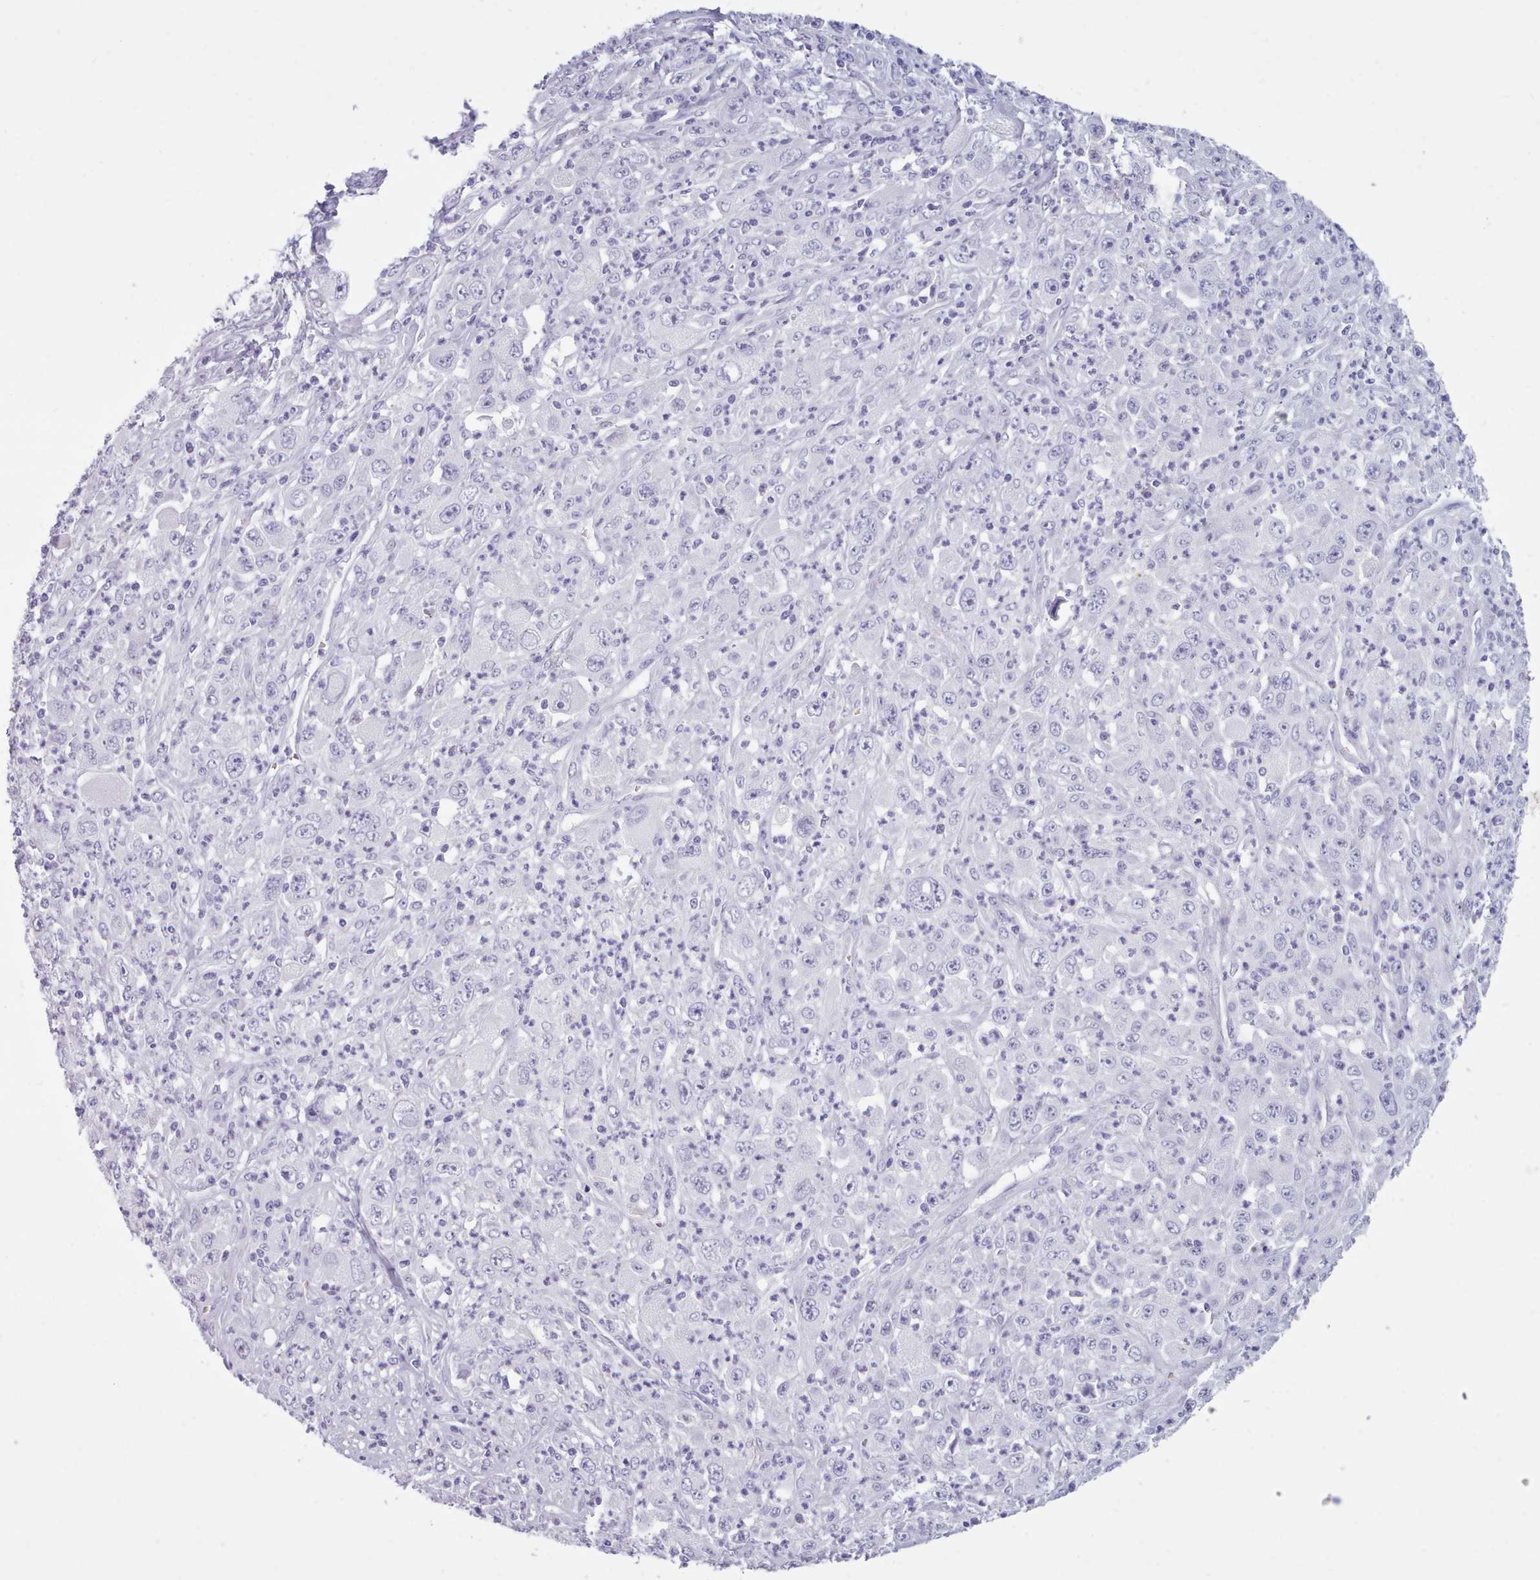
{"staining": {"intensity": "negative", "quantity": "none", "location": "none"}, "tissue": "melanoma", "cell_type": "Tumor cells", "image_type": "cancer", "snomed": [{"axis": "morphology", "description": "Malignant melanoma, Metastatic site"}, {"axis": "topography", "description": "Skin"}], "caption": "Tumor cells are negative for protein expression in human melanoma.", "gene": "ZNF43", "patient": {"sex": "female", "age": 56}}